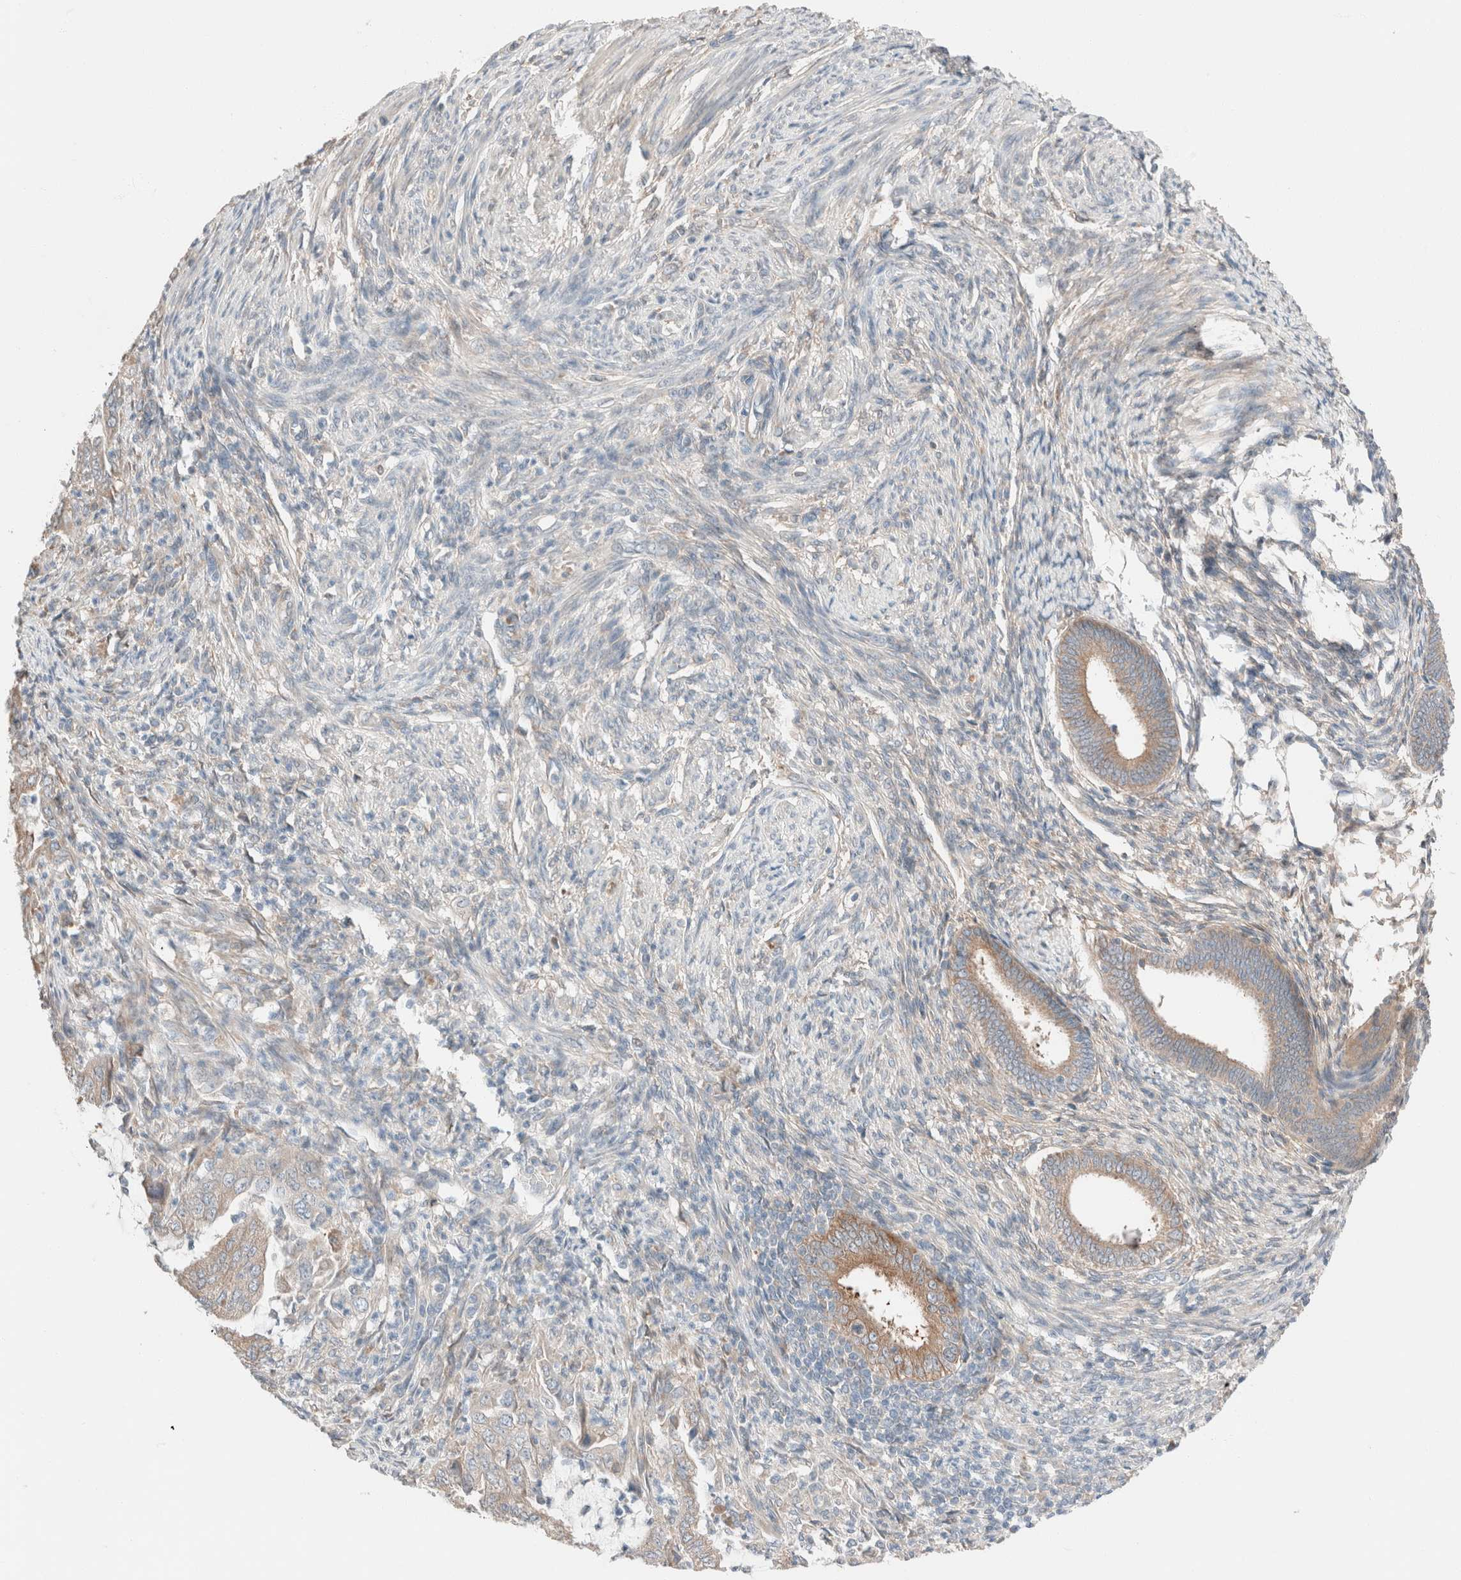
{"staining": {"intensity": "weak", "quantity": ">75%", "location": "cytoplasmic/membranous"}, "tissue": "endometrial cancer", "cell_type": "Tumor cells", "image_type": "cancer", "snomed": [{"axis": "morphology", "description": "Adenocarcinoma, NOS"}, {"axis": "topography", "description": "Endometrium"}], "caption": "DAB immunohistochemical staining of endometrial cancer (adenocarcinoma) shows weak cytoplasmic/membranous protein staining in approximately >75% of tumor cells. Immunohistochemistry stains the protein of interest in brown and the nuclei are stained blue.", "gene": "PCM1", "patient": {"sex": "female", "age": 51}}